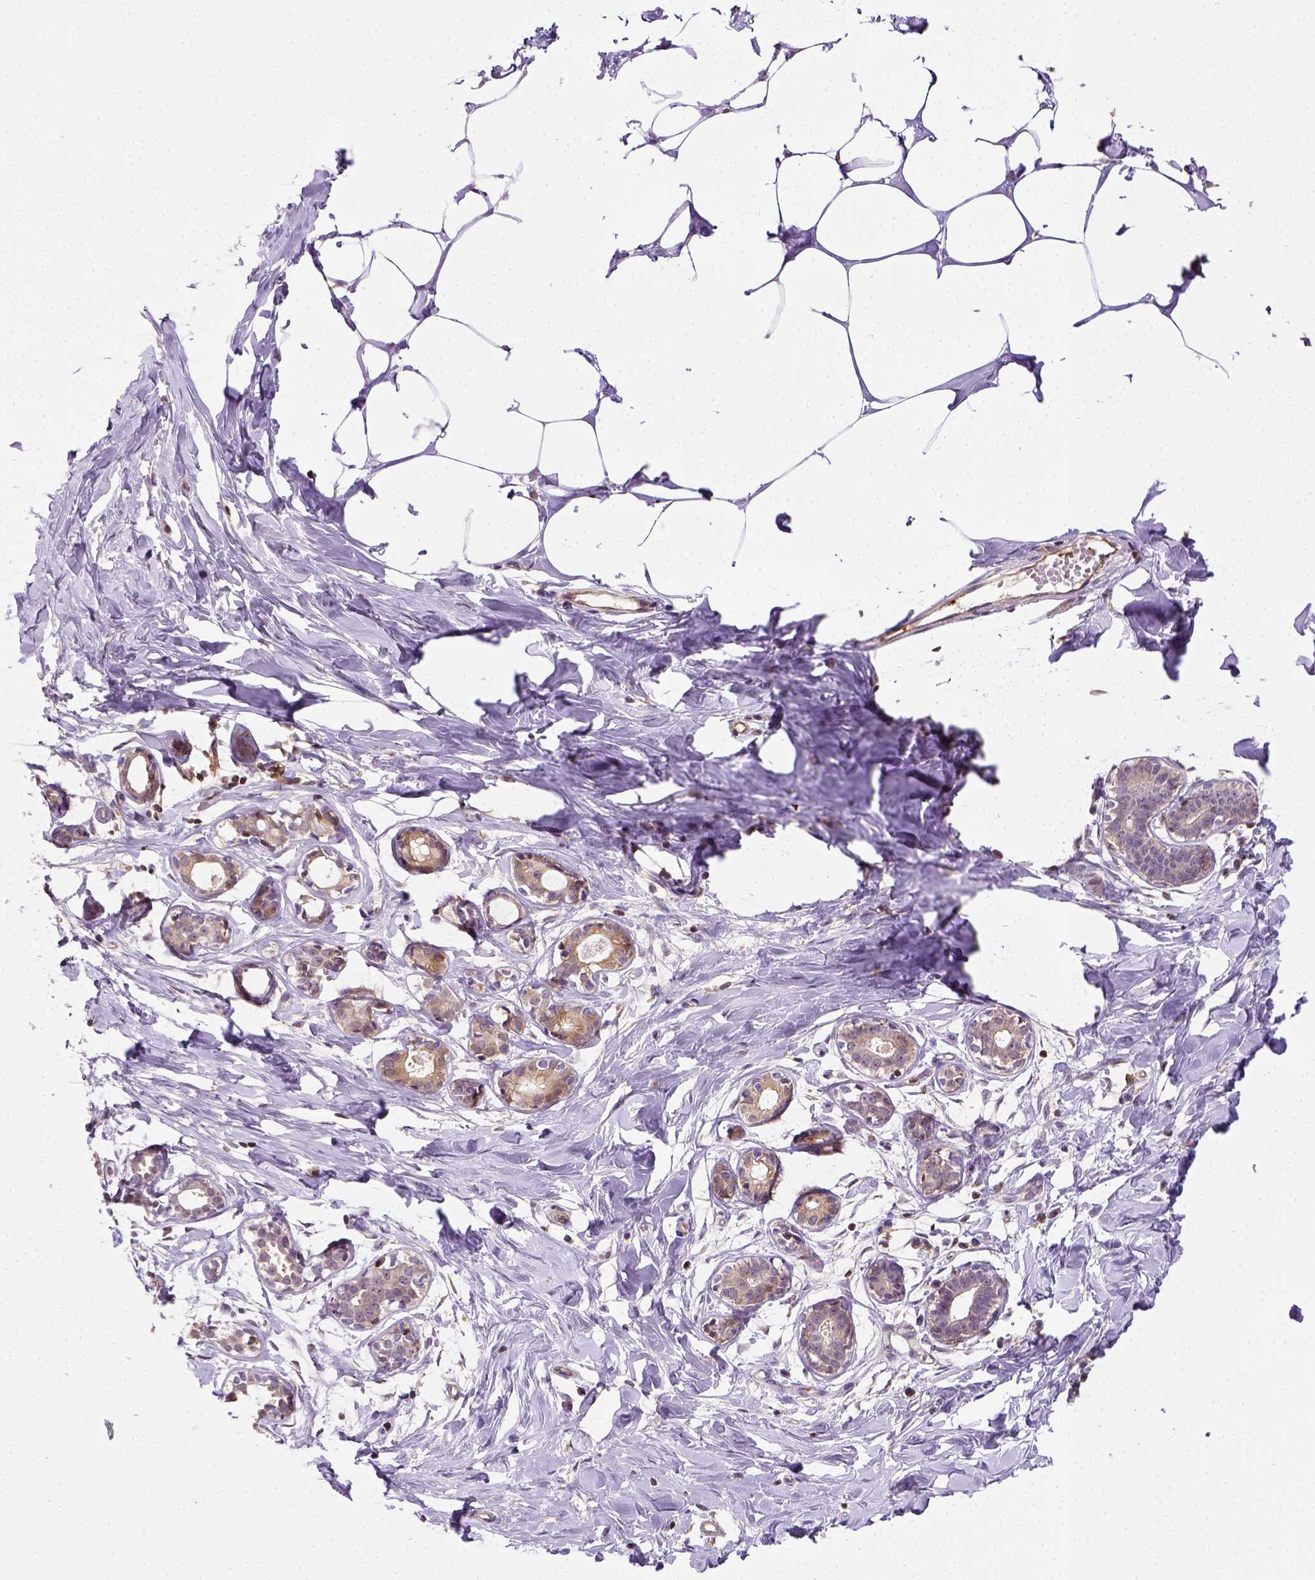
{"staining": {"intensity": "weak", "quantity": ">75%", "location": "cytoplasmic/membranous"}, "tissue": "breast", "cell_type": "Adipocytes", "image_type": "normal", "snomed": [{"axis": "morphology", "description": "Normal tissue, NOS"}, {"axis": "topography", "description": "Breast"}], "caption": "Weak cytoplasmic/membranous positivity is appreciated in approximately >75% of adipocytes in unremarkable breast. The staining is performed using DAB (3,3'-diaminobenzidine) brown chromogen to label protein expression. The nuclei are counter-stained blue using hematoxylin.", "gene": "MATK", "patient": {"sex": "female", "age": 27}}